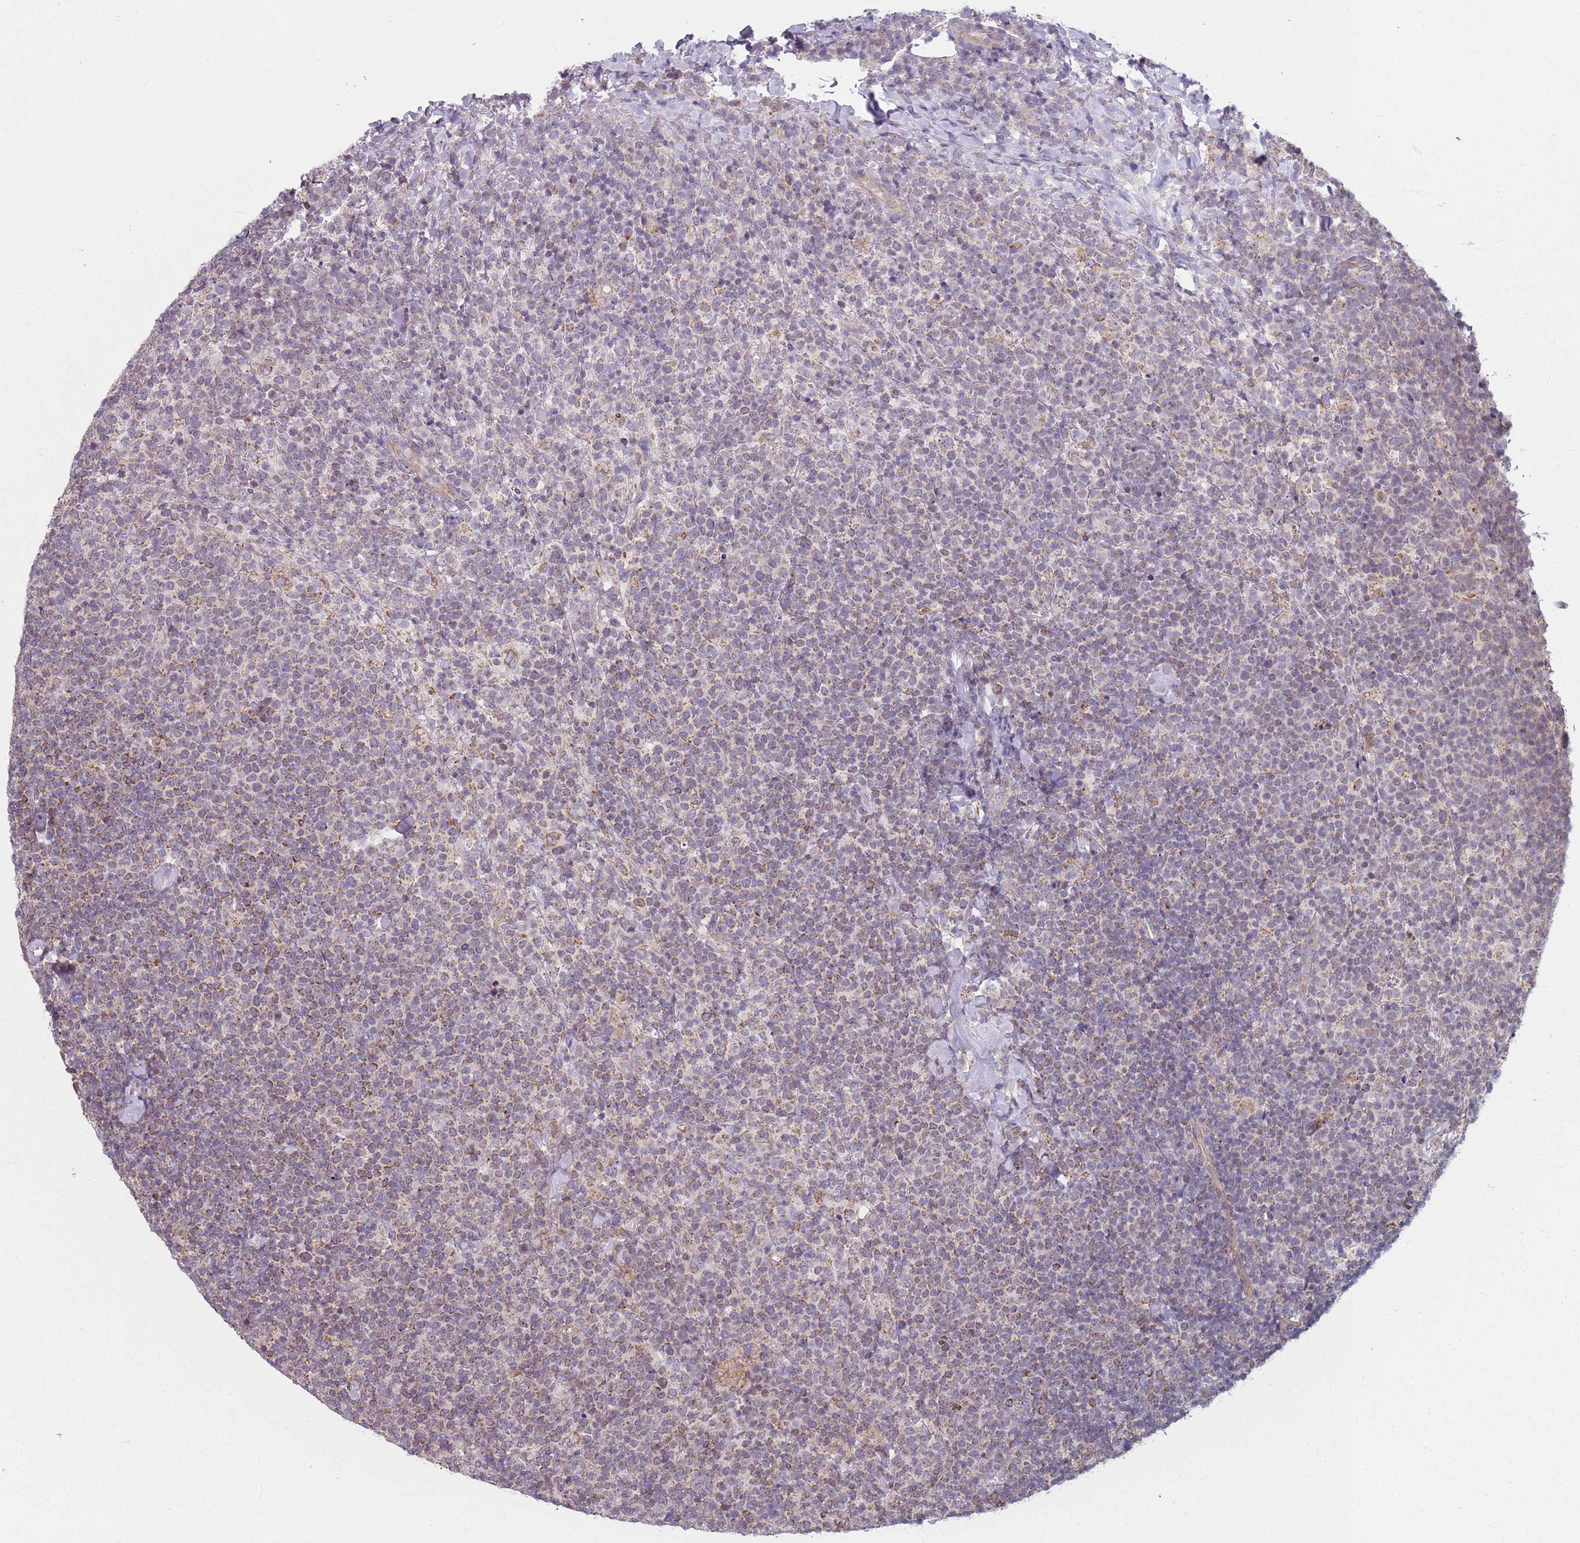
{"staining": {"intensity": "weak", "quantity": "25%-75%", "location": "cytoplasmic/membranous"}, "tissue": "lymphoma", "cell_type": "Tumor cells", "image_type": "cancer", "snomed": [{"axis": "morphology", "description": "Malignant lymphoma, non-Hodgkin's type, High grade"}, {"axis": "topography", "description": "Lymph node"}], "caption": "DAB immunohistochemical staining of human malignant lymphoma, non-Hodgkin's type (high-grade) exhibits weak cytoplasmic/membranous protein positivity in approximately 25%-75% of tumor cells.", "gene": "GAS8", "patient": {"sex": "male", "age": 61}}